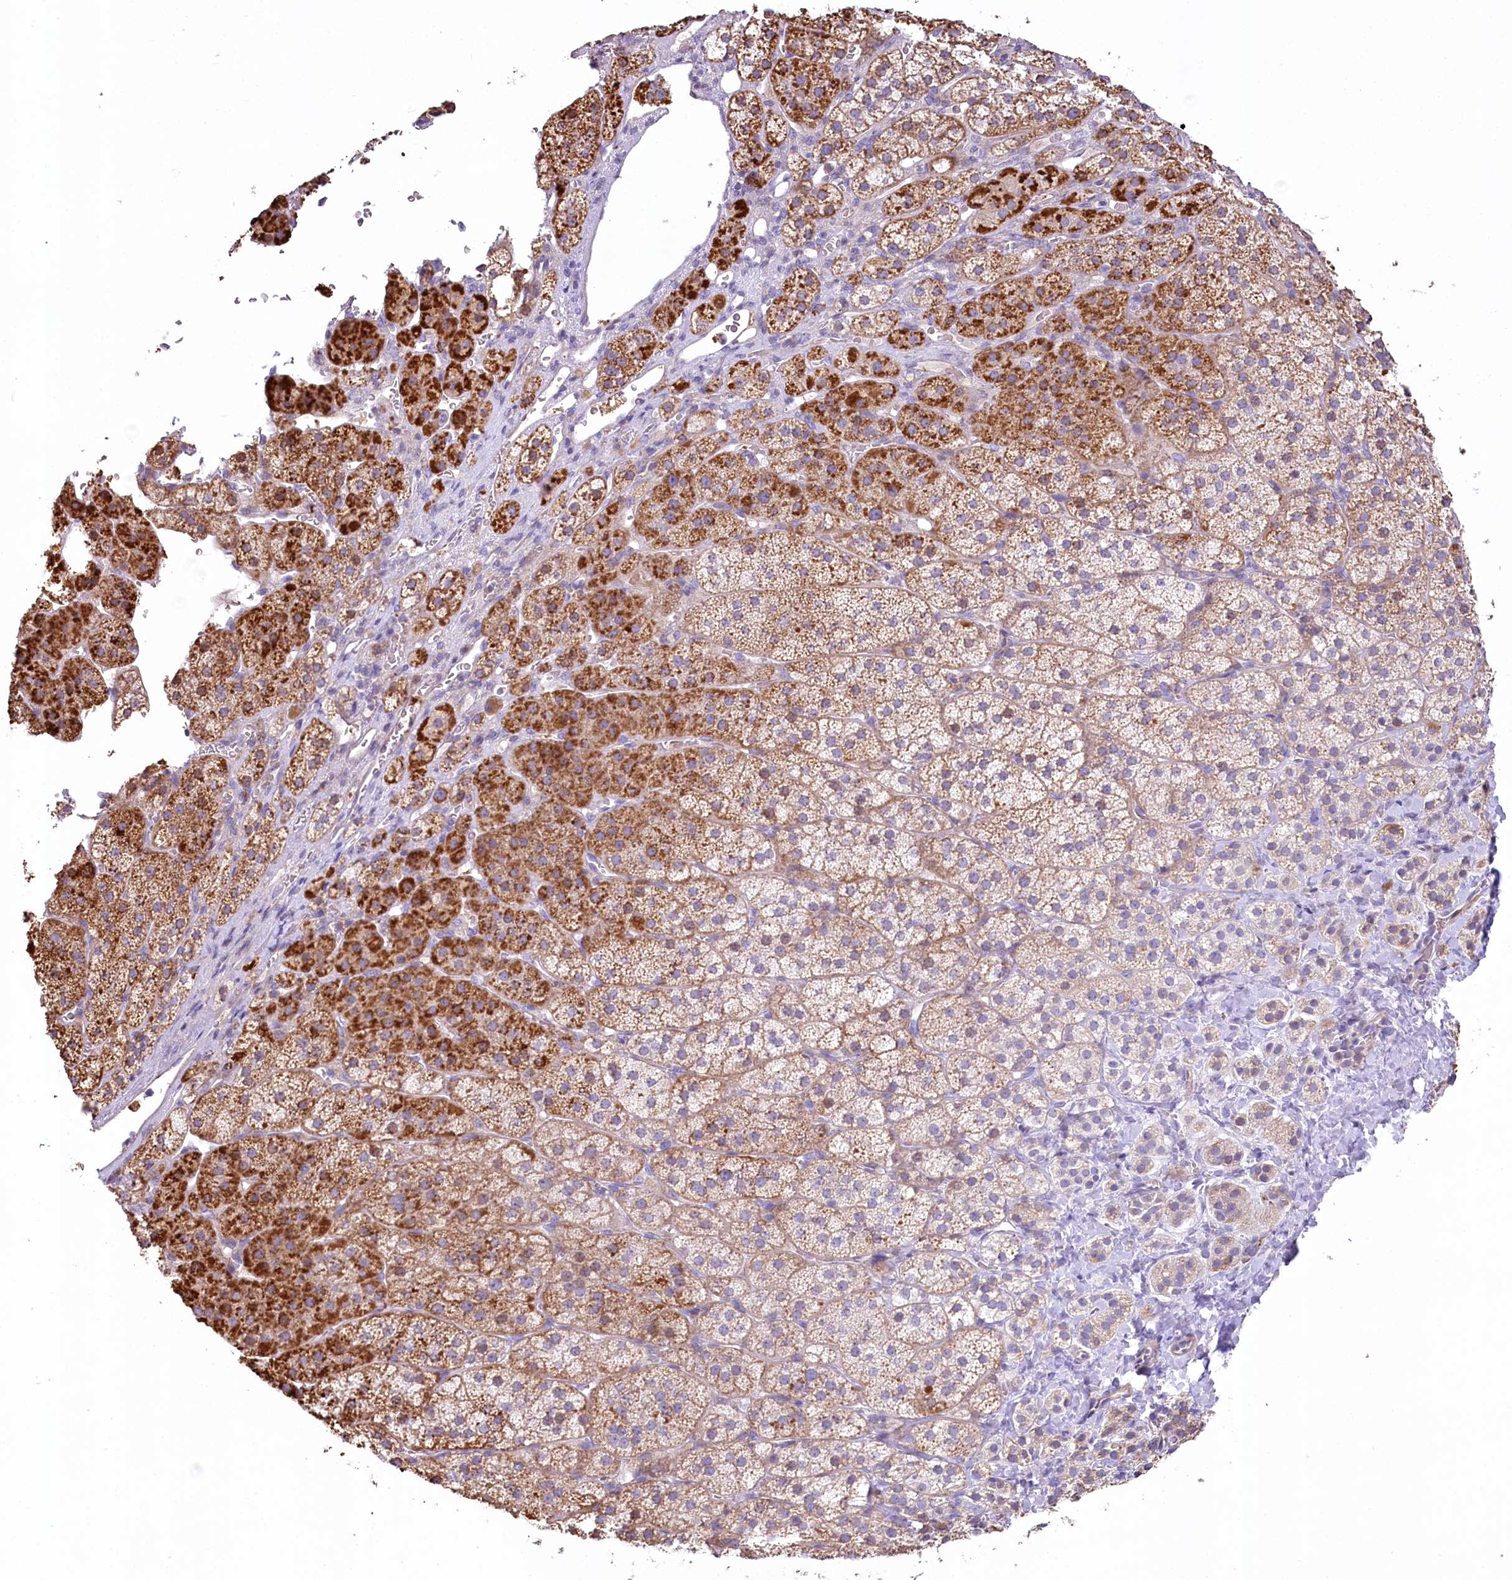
{"staining": {"intensity": "moderate", "quantity": ">75%", "location": "cytoplasmic/membranous"}, "tissue": "adrenal gland", "cell_type": "Glandular cells", "image_type": "normal", "snomed": [{"axis": "morphology", "description": "Normal tissue, NOS"}, {"axis": "topography", "description": "Adrenal gland"}], "caption": "Adrenal gland stained for a protein (brown) shows moderate cytoplasmic/membranous positive positivity in approximately >75% of glandular cells.", "gene": "SLC6A11", "patient": {"sex": "female", "age": 44}}